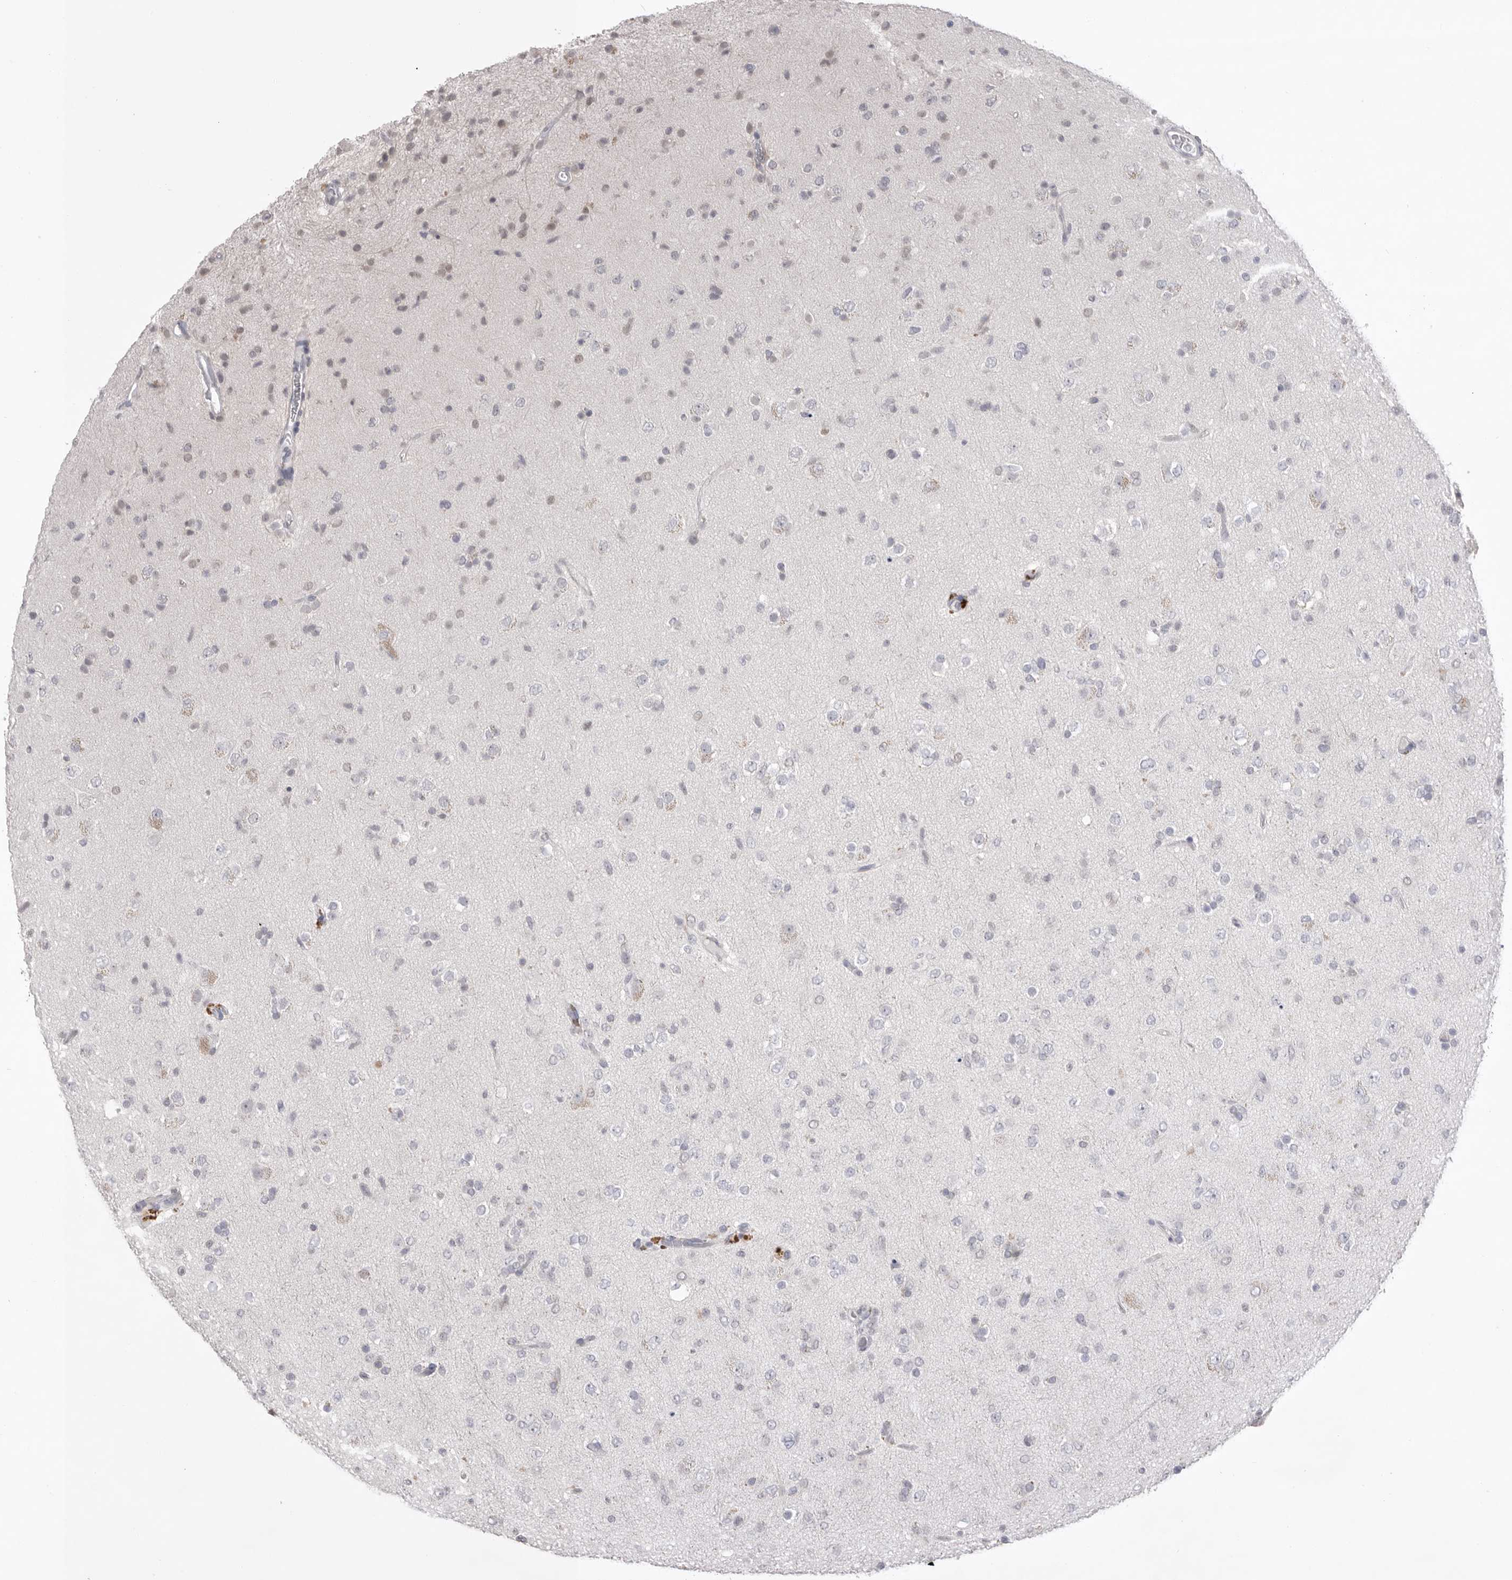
{"staining": {"intensity": "weak", "quantity": "<25%", "location": "nuclear"}, "tissue": "glioma", "cell_type": "Tumor cells", "image_type": "cancer", "snomed": [{"axis": "morphology", "description": "Glioma, malignant, Low grade"}, {"axis": "topography", "description": "Brain"}], "caption": "IHC photomicrograph of neoplastic tissue: human glioma stained with DAB shows no significant protein staining in tumor cells.", "gene": "ZBTB7B", "patient": {"sex": "male", "age": 65}}